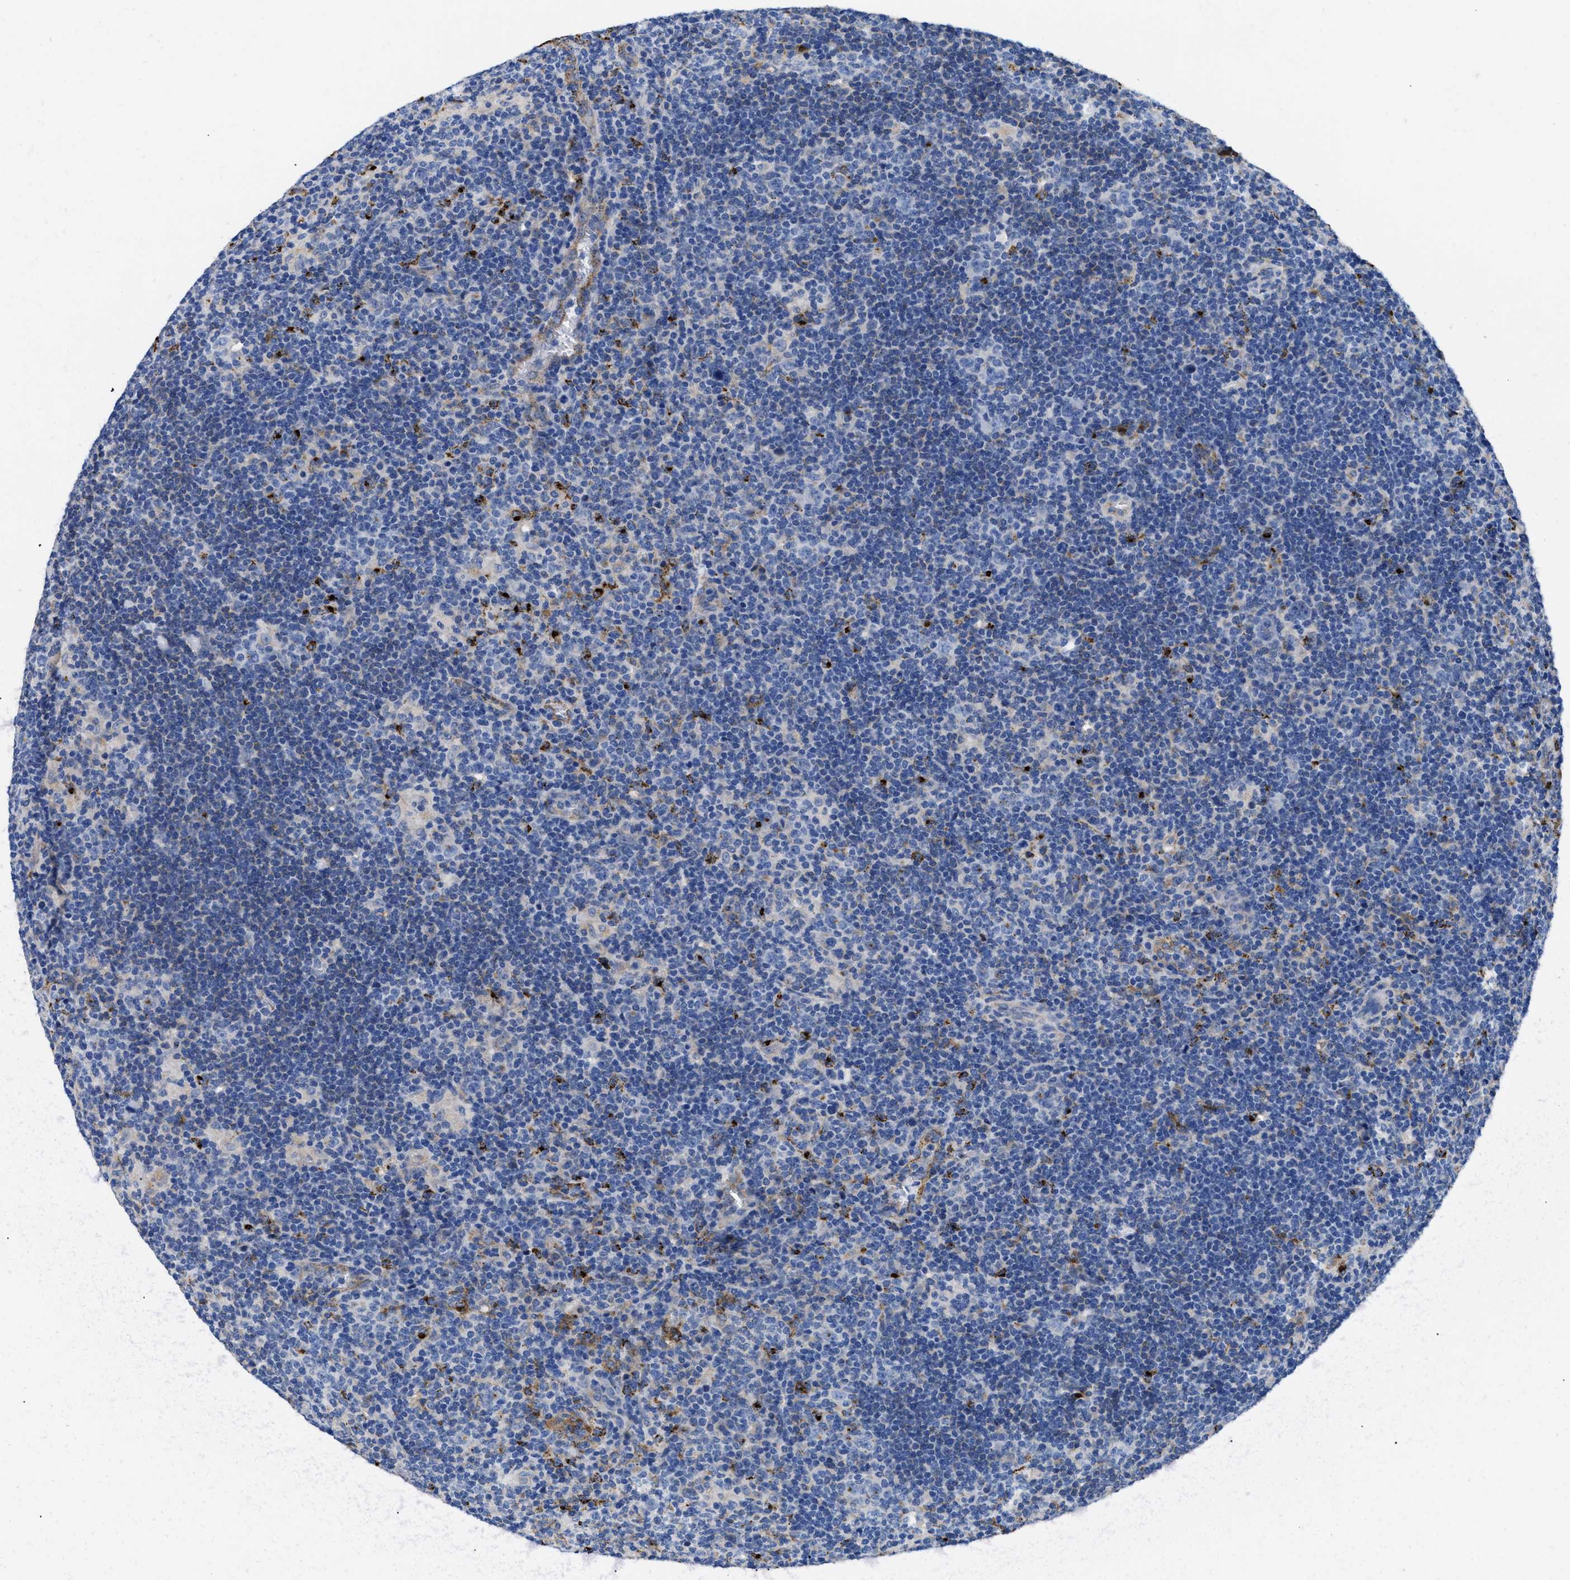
{"staining": {"intensity": "weak", "quantity": "<25%", "location": "cytoplasmic/membranous"}, "tissue": "lymphoma", "cell_type": "Tumor cells", "image_type": "cancer", "snomed": [{"axis": "morphology", "description": "Hodgkin's disease, NOS"}, {"axis": "topography", "description": "Lymph node"}], "caption": "Tumor cells show no significant positivity in Hodgkin's disease. The staining is performed using DAB brown chromogen with nuclei counter-stained in using hematoxylin.", "gene": "HLA-DPA1", "patient": {"sex": "female", "age": 57}}